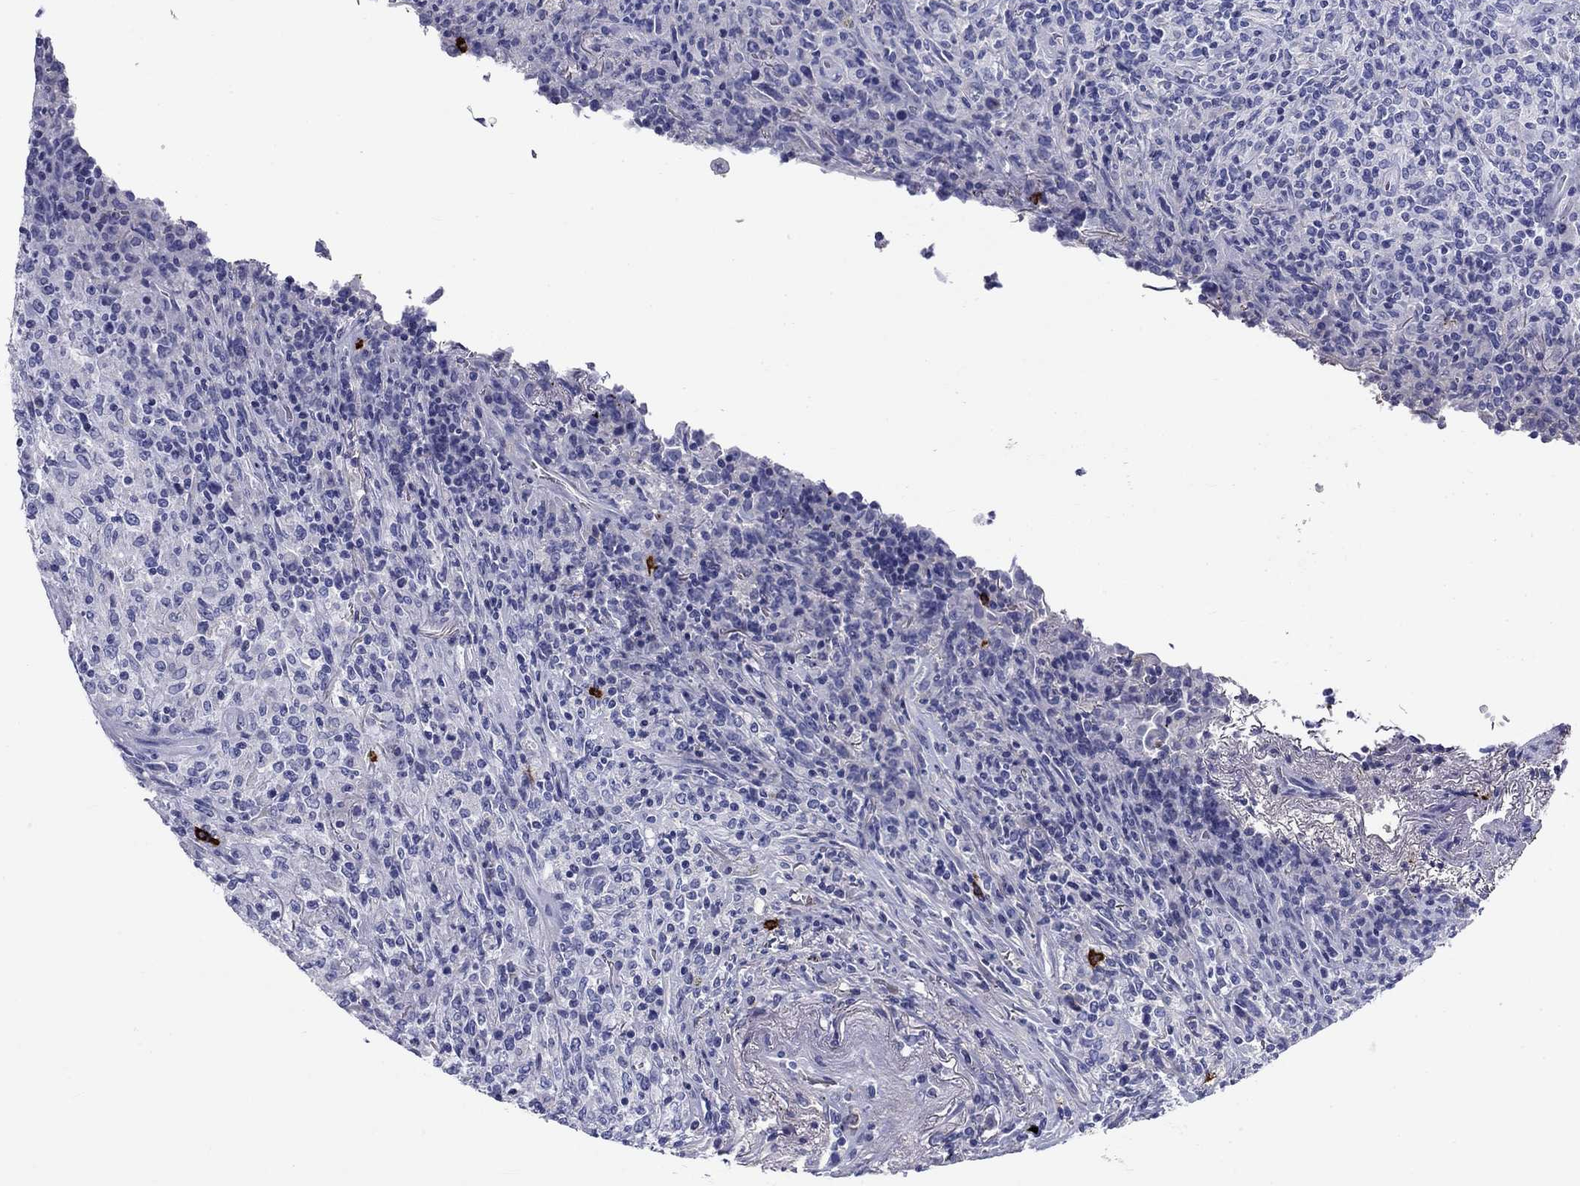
{"staining": {"intensity": "negative", "quantity": "none", "location": "none"}, "tissue": "lymphoma", "cell_type": "Tumor cells", "image_type": "cancer", "snomed": [{"axis": "morphology", "description": "Malignant lymphoma, non-Hodgkin's type, High grade"}, {"axis": "topography", "description": "Lung"}], "caption": "Immunohistochemistry of human malignant lymphoma, non-Hodgkin's type (high-grade) demonstrates no positivity in tumor cells.", "gene": "CD40LG", "patient": {"sex": "male", "age": 79}}